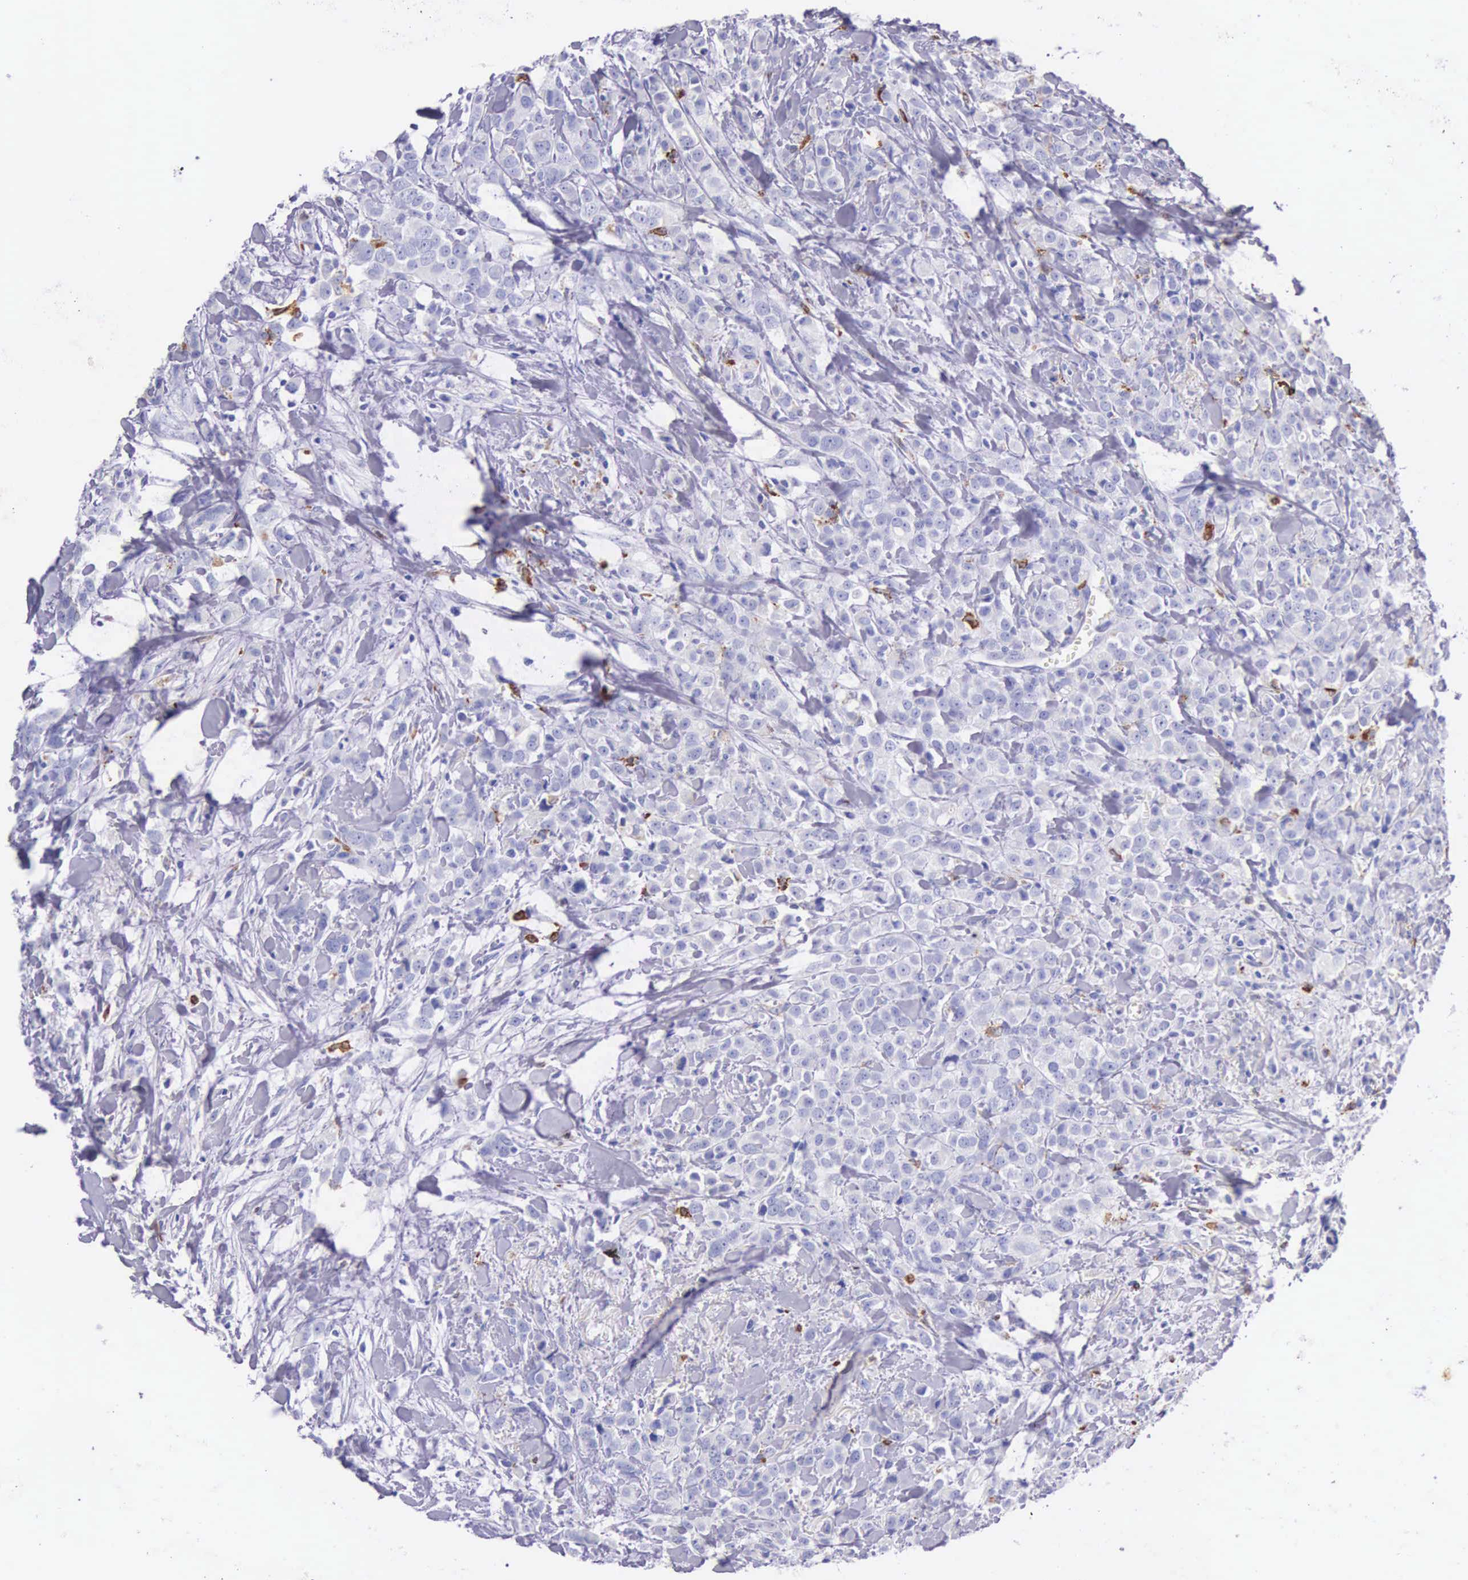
{"staining": {"intensity": "negative", "quantity": "none", "location": "none"}, "tissue": "breast cancer", "cell_type": "Tumor cells", "image_type": "cancer", "snomed": [{"axis": "morphology", "description": "Lobular carcinoma"}, {"axis": "topography", "description": "Breast"}], "caption": "High power microscopy image of an immunohistochemistry photomicrograph of breast cancer (lobular carcinoma), revealing no significant staining in tumor cells.", "gene": "FCN1", "patient": {"sex": "female", "age": 57}}